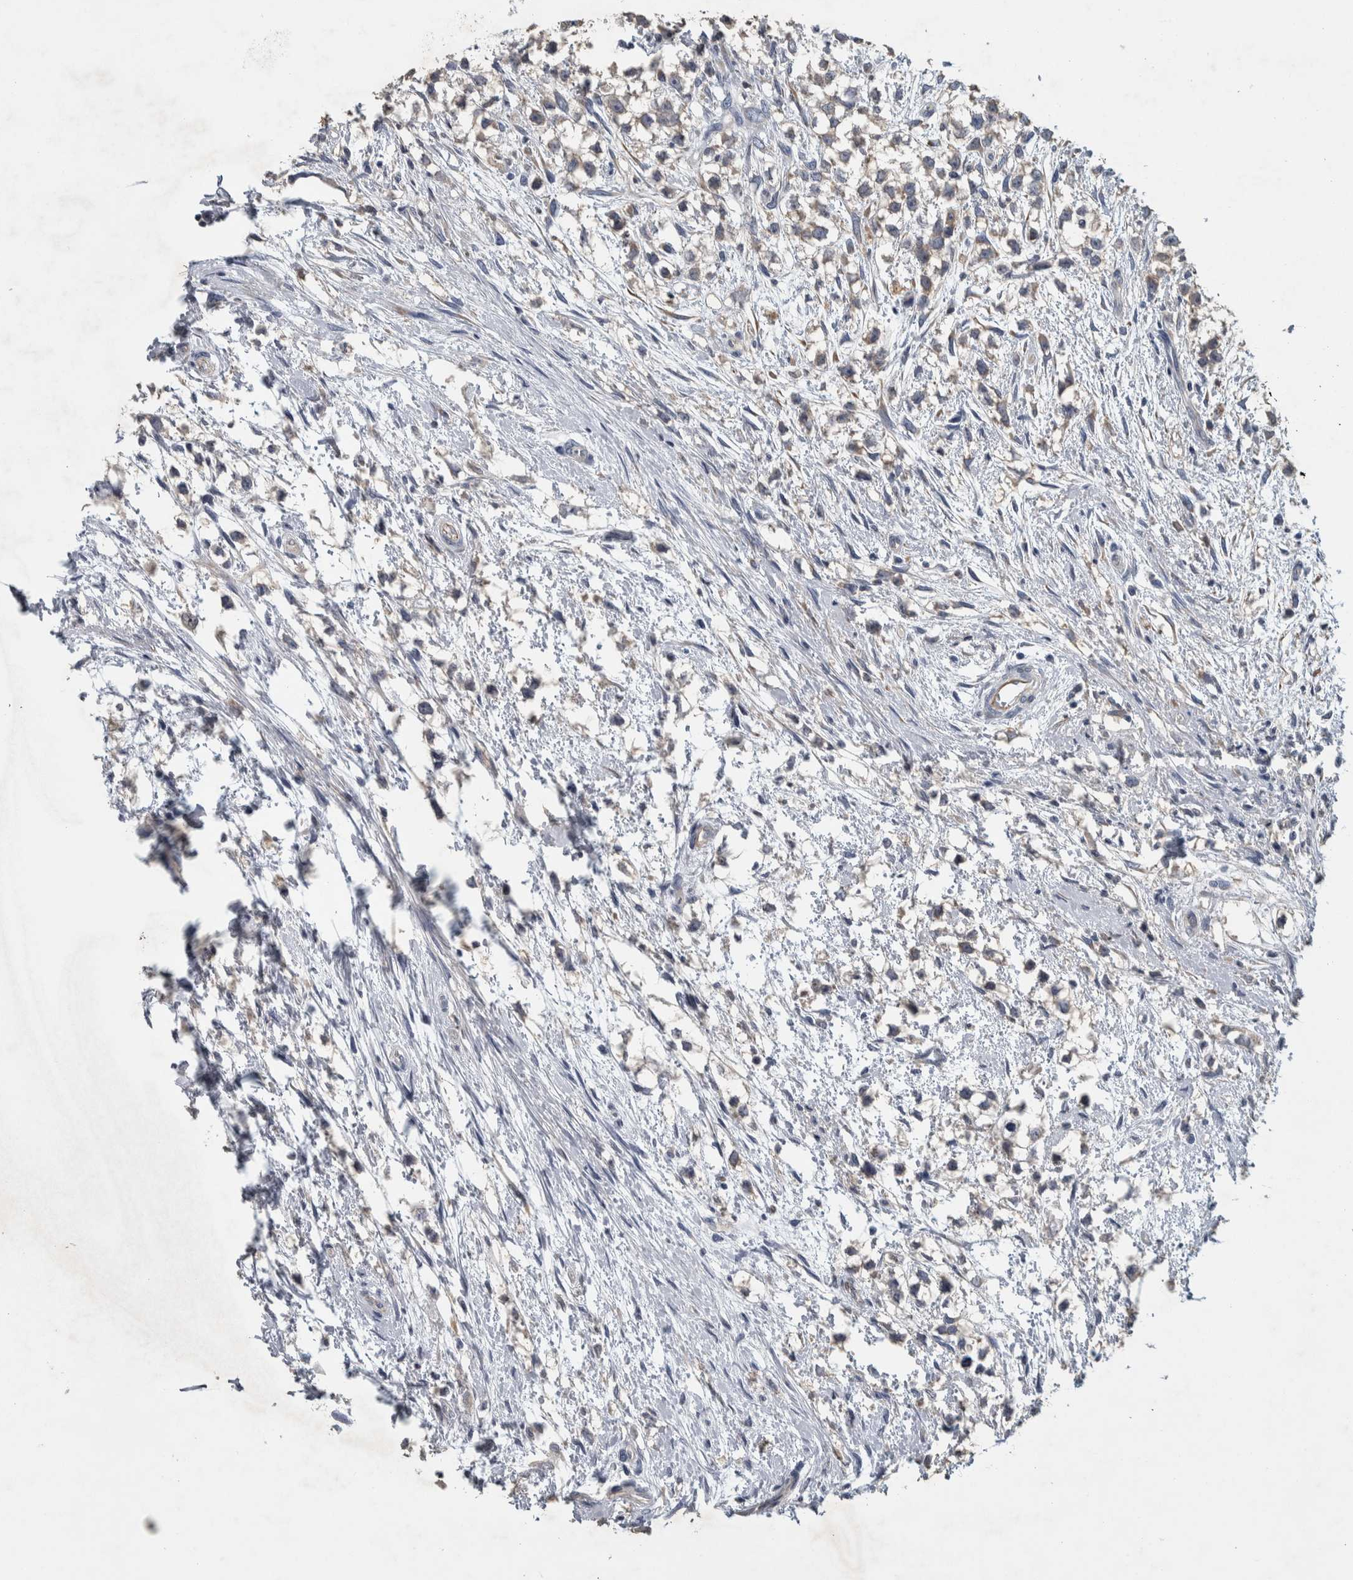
{"staining": {"intensity": "weak", "quantity": "25%-75%", "location": "cytoplasmic/membranous"}, "tissue": "testis cancer", "cell_type": "Tumor cells", "image_type": "cancer", "snomed": [{"axis": "morphology", "description": "Seminoma, NOS"}, {"axis": "morphology", "description": "Carcinoma, Embryonal, NOS"}, {"axis": "topography", "description": "Testis"}], "caption": "Brown immunohistochemical staining in human seminoma (testis) exhibits weak cytoplasmic/membranous positivity in approximately 25%-75% of tumor cells. (Brightfield microscopy of DAB IHC at high magnification).", "gene": "NT5C2", "patient": {"sex": "male", "age": 51}}